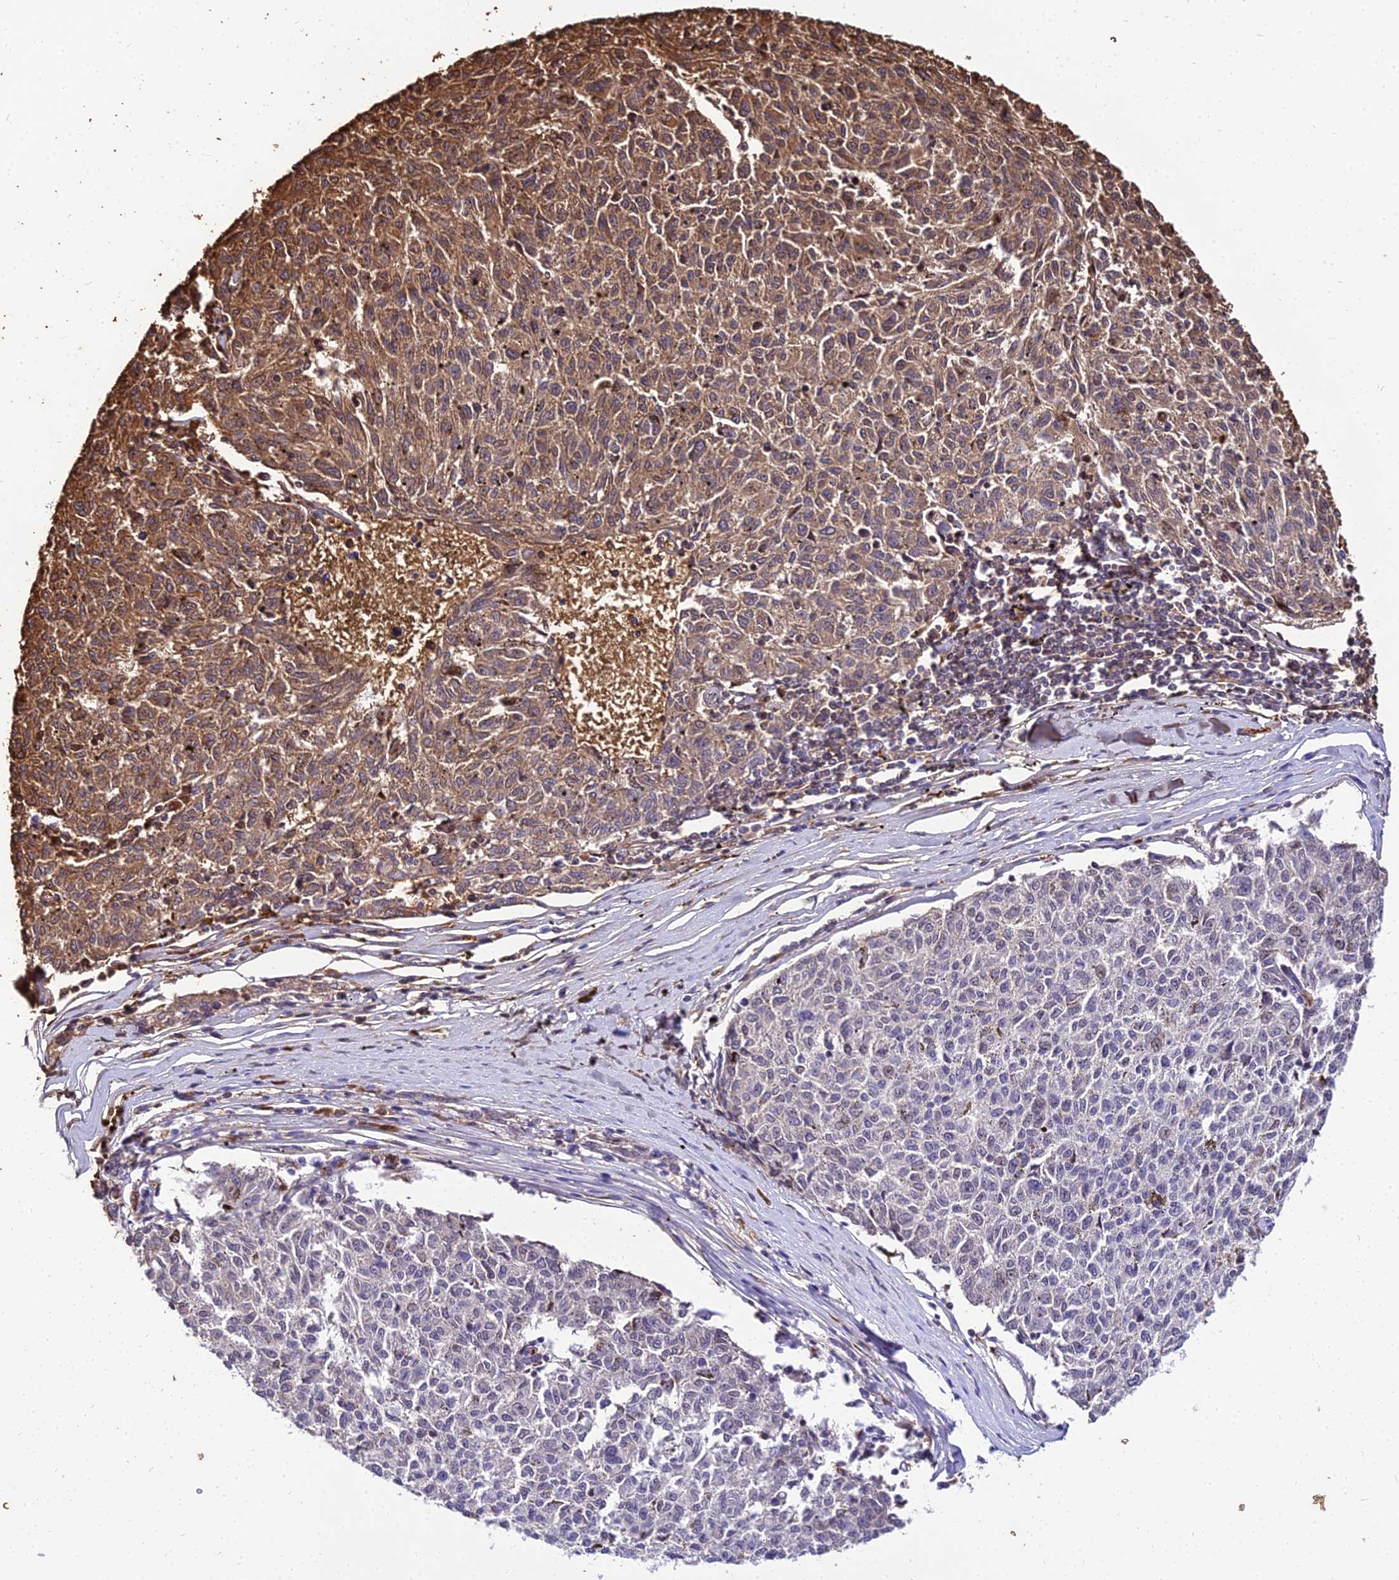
{"staining": {"intensity": "moderate", "quantity": "25%-75%", "location": "cytoplasmic/membranous"}, "tissue": "melanoma", "cell_type": "Tumor cells", "image_type": "cancer", "snomed": [{"axis": "morphology", "description": "Malignant melanoma, NOS"}, {"axis": "topography", "description": "Skin"}], "caption": "Immunohistochemical staining of malignant melanoma displays medium levels of moderate cytoplasmic/membranous protein staining in about 25%-75% of tumor cells.", "gene": "BCL9", "patient": {"sex": "female", "age": 72}}